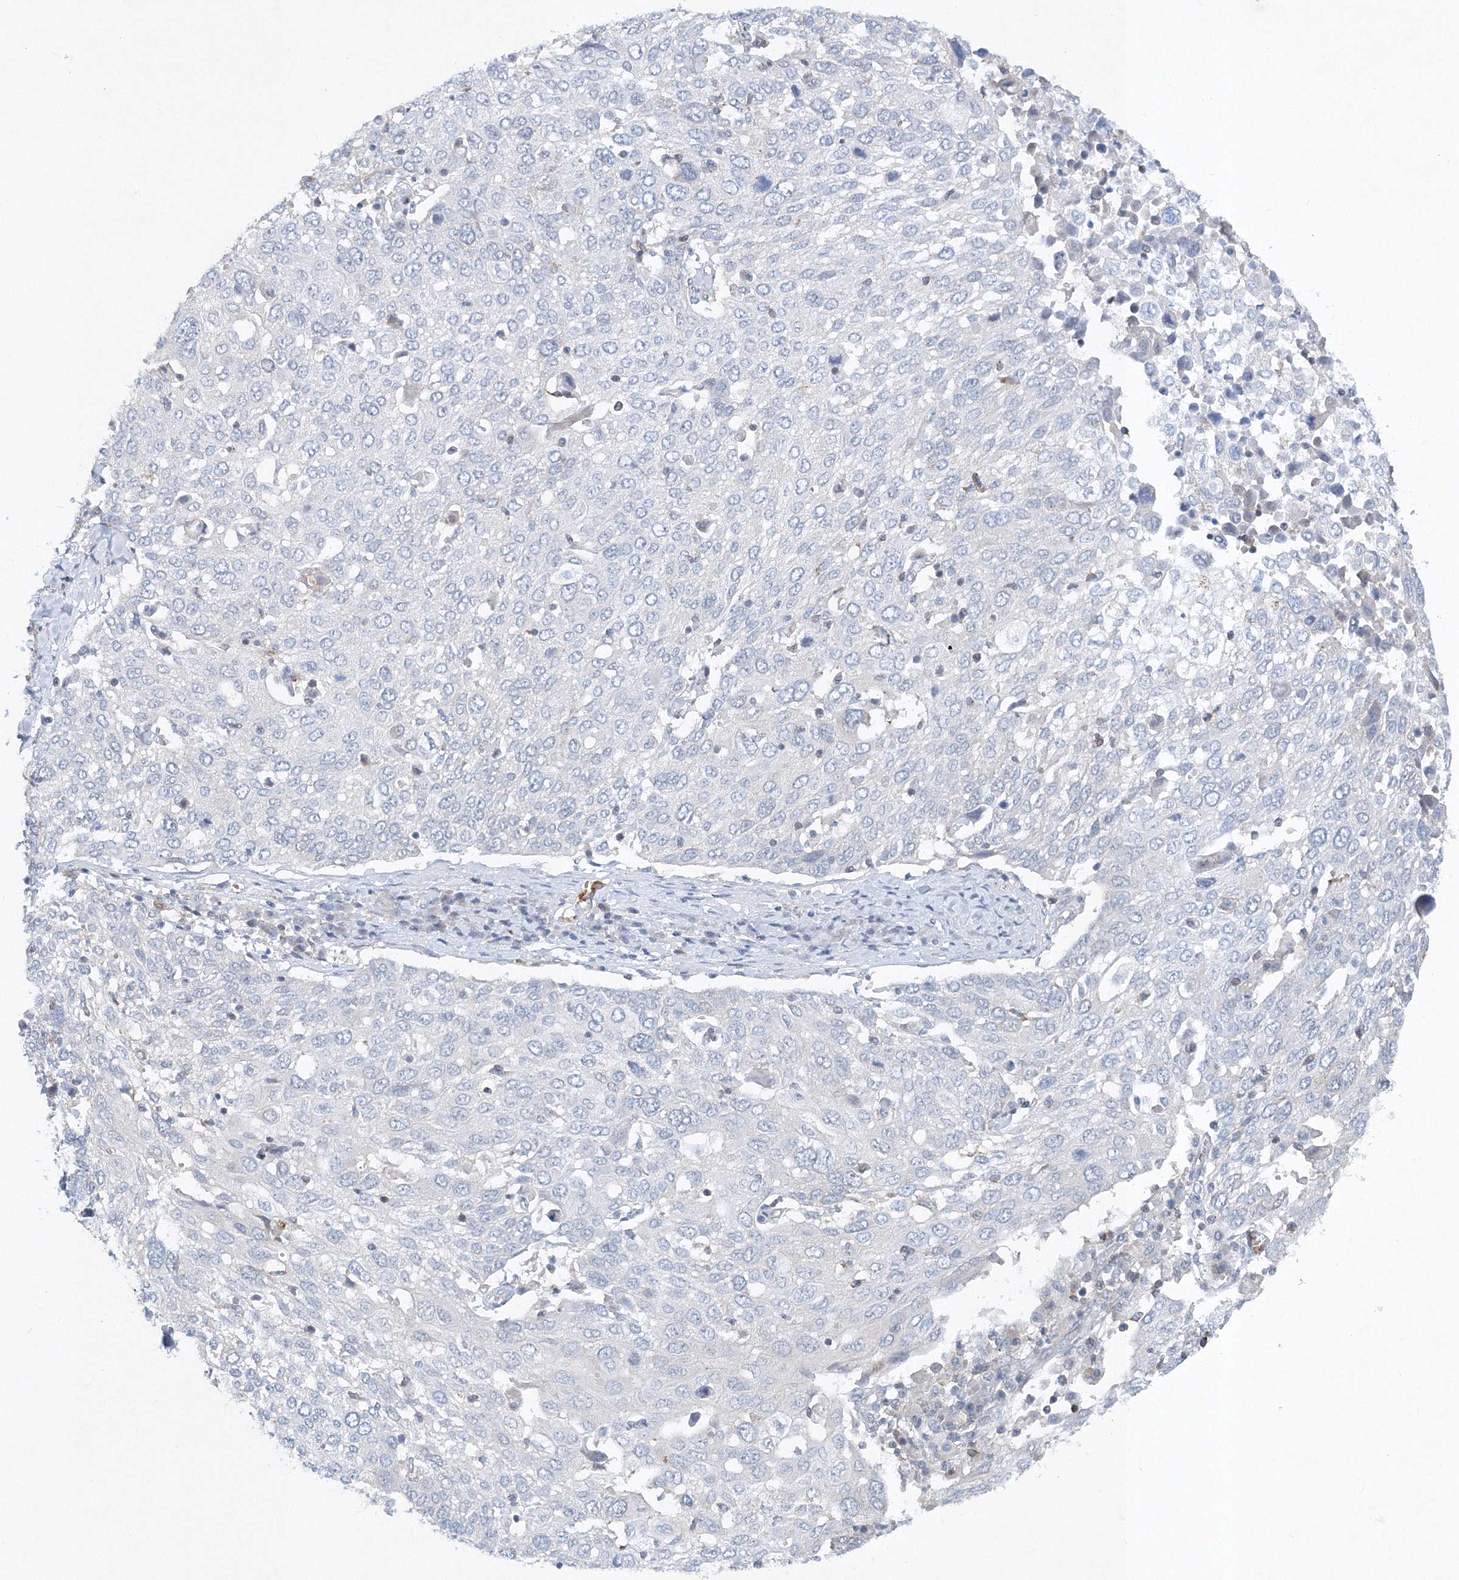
{"staining": {"intensity": "negative", "quantity": "none", "location": "none"}, "tissue": "lung cancer", "cell_type": "Tumor cells", "image_type": "cancer", "snomed": [{"axis": "morphology", "description": "Squamous cell carcinoma, NOS"}, {"axis": "topography", "description": "Lung"}], "caption": "The histopathology image shows no staining of tumor cells in lung cancer (squamous cell carcinoma). The staining is performed using DAB brown chromogen with nuclei counter-stained in using hematoxylin.", "gene": "SH3BP5", "patient": {"sex": "male", "age": 65}}